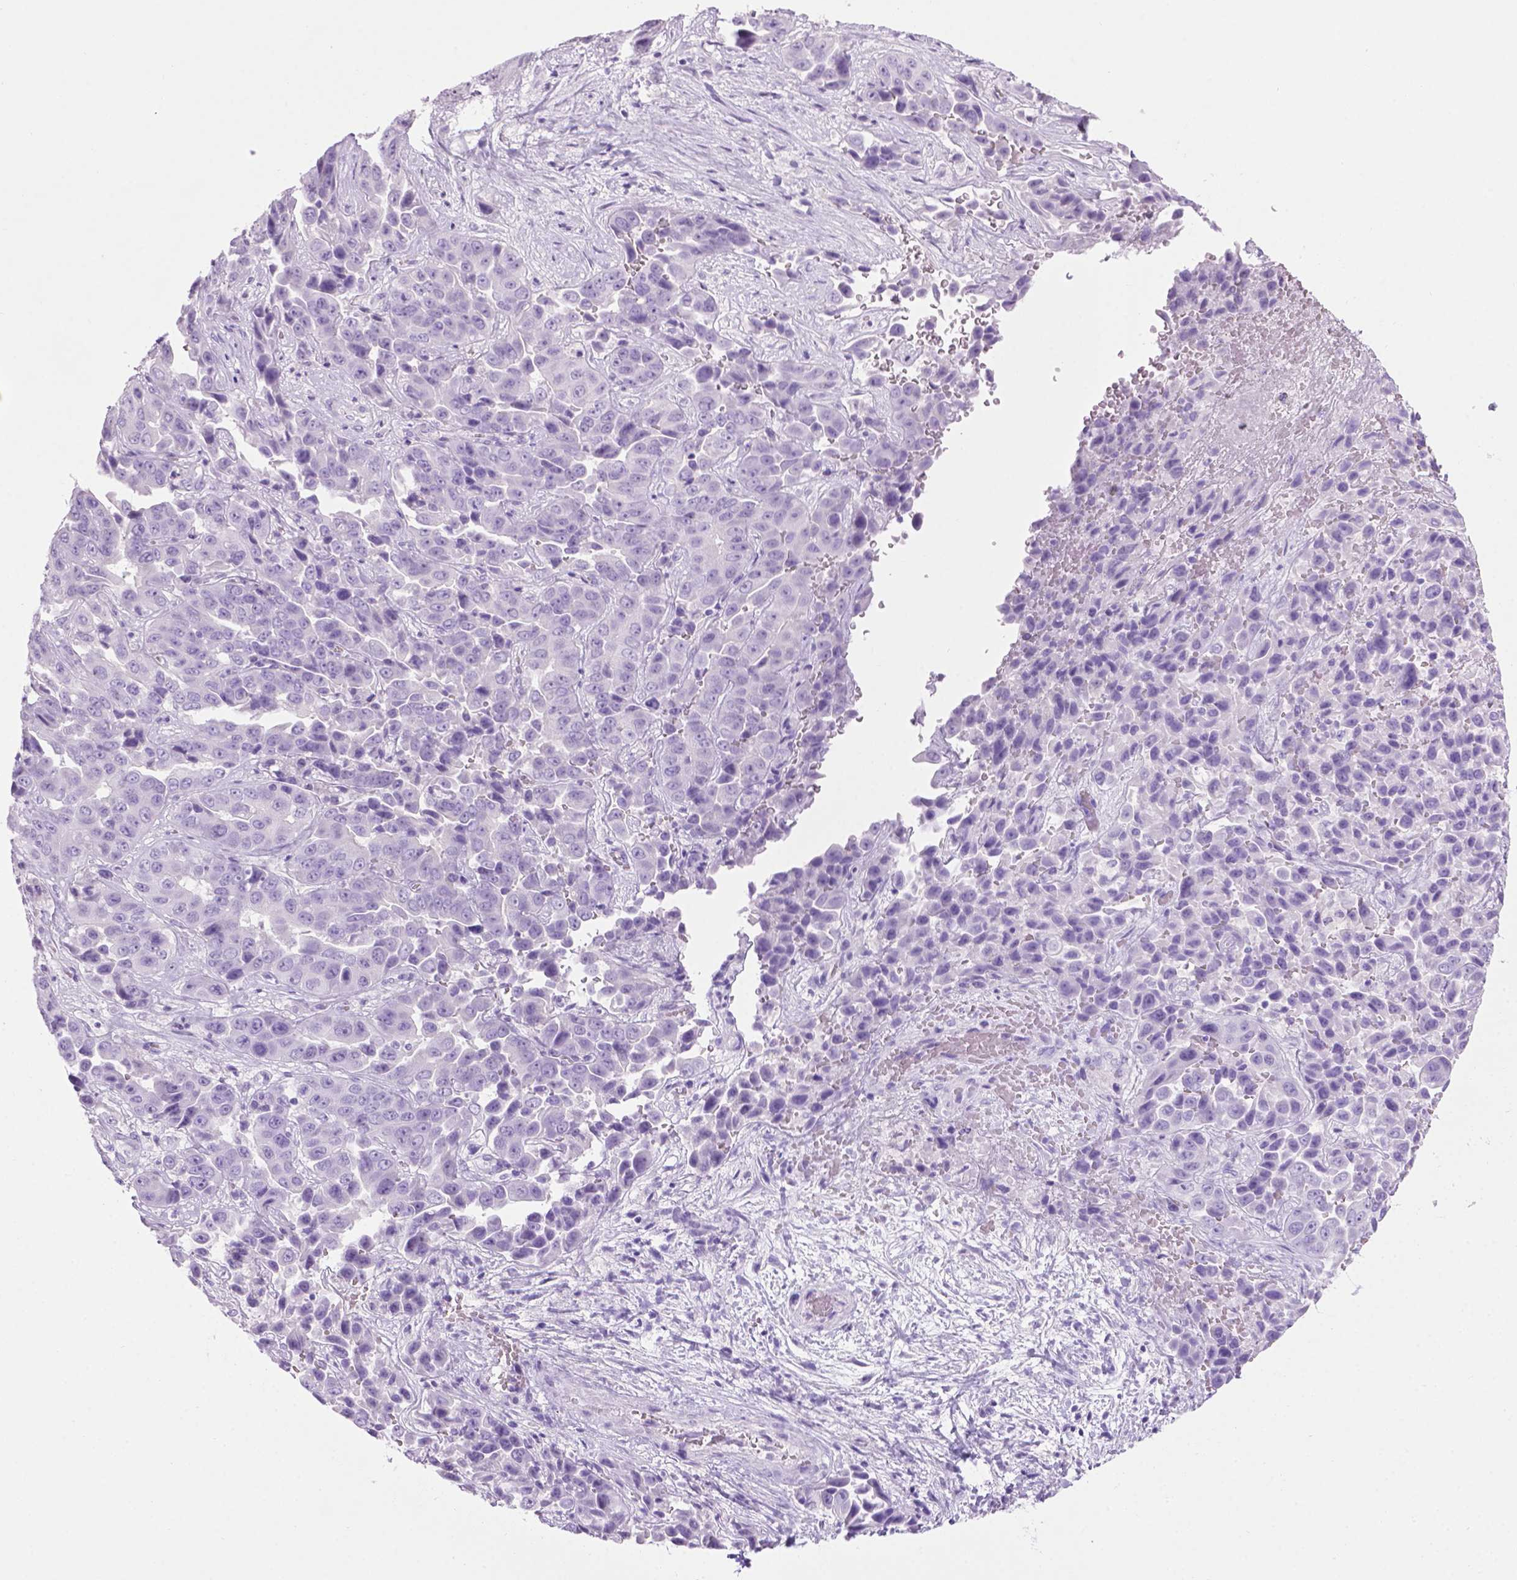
{"staining": {"intensity": "negative", "quantity": "none", "location": "none"}, "tissue": "liver cancer", "cell_type": "Tumor cells", "image_type": "cancer", "snomed": [{"axis": "morphology", "description": "Cholangiocarcinoma"}, {"axis": "topography", "description": "Liver"}], "caption": "Liver cholangiocarcinoma stained for a protein using IHC shows no expression tumor cells.", "gene": "LELP1", "patient": {"sex": "female", "age": 52}}